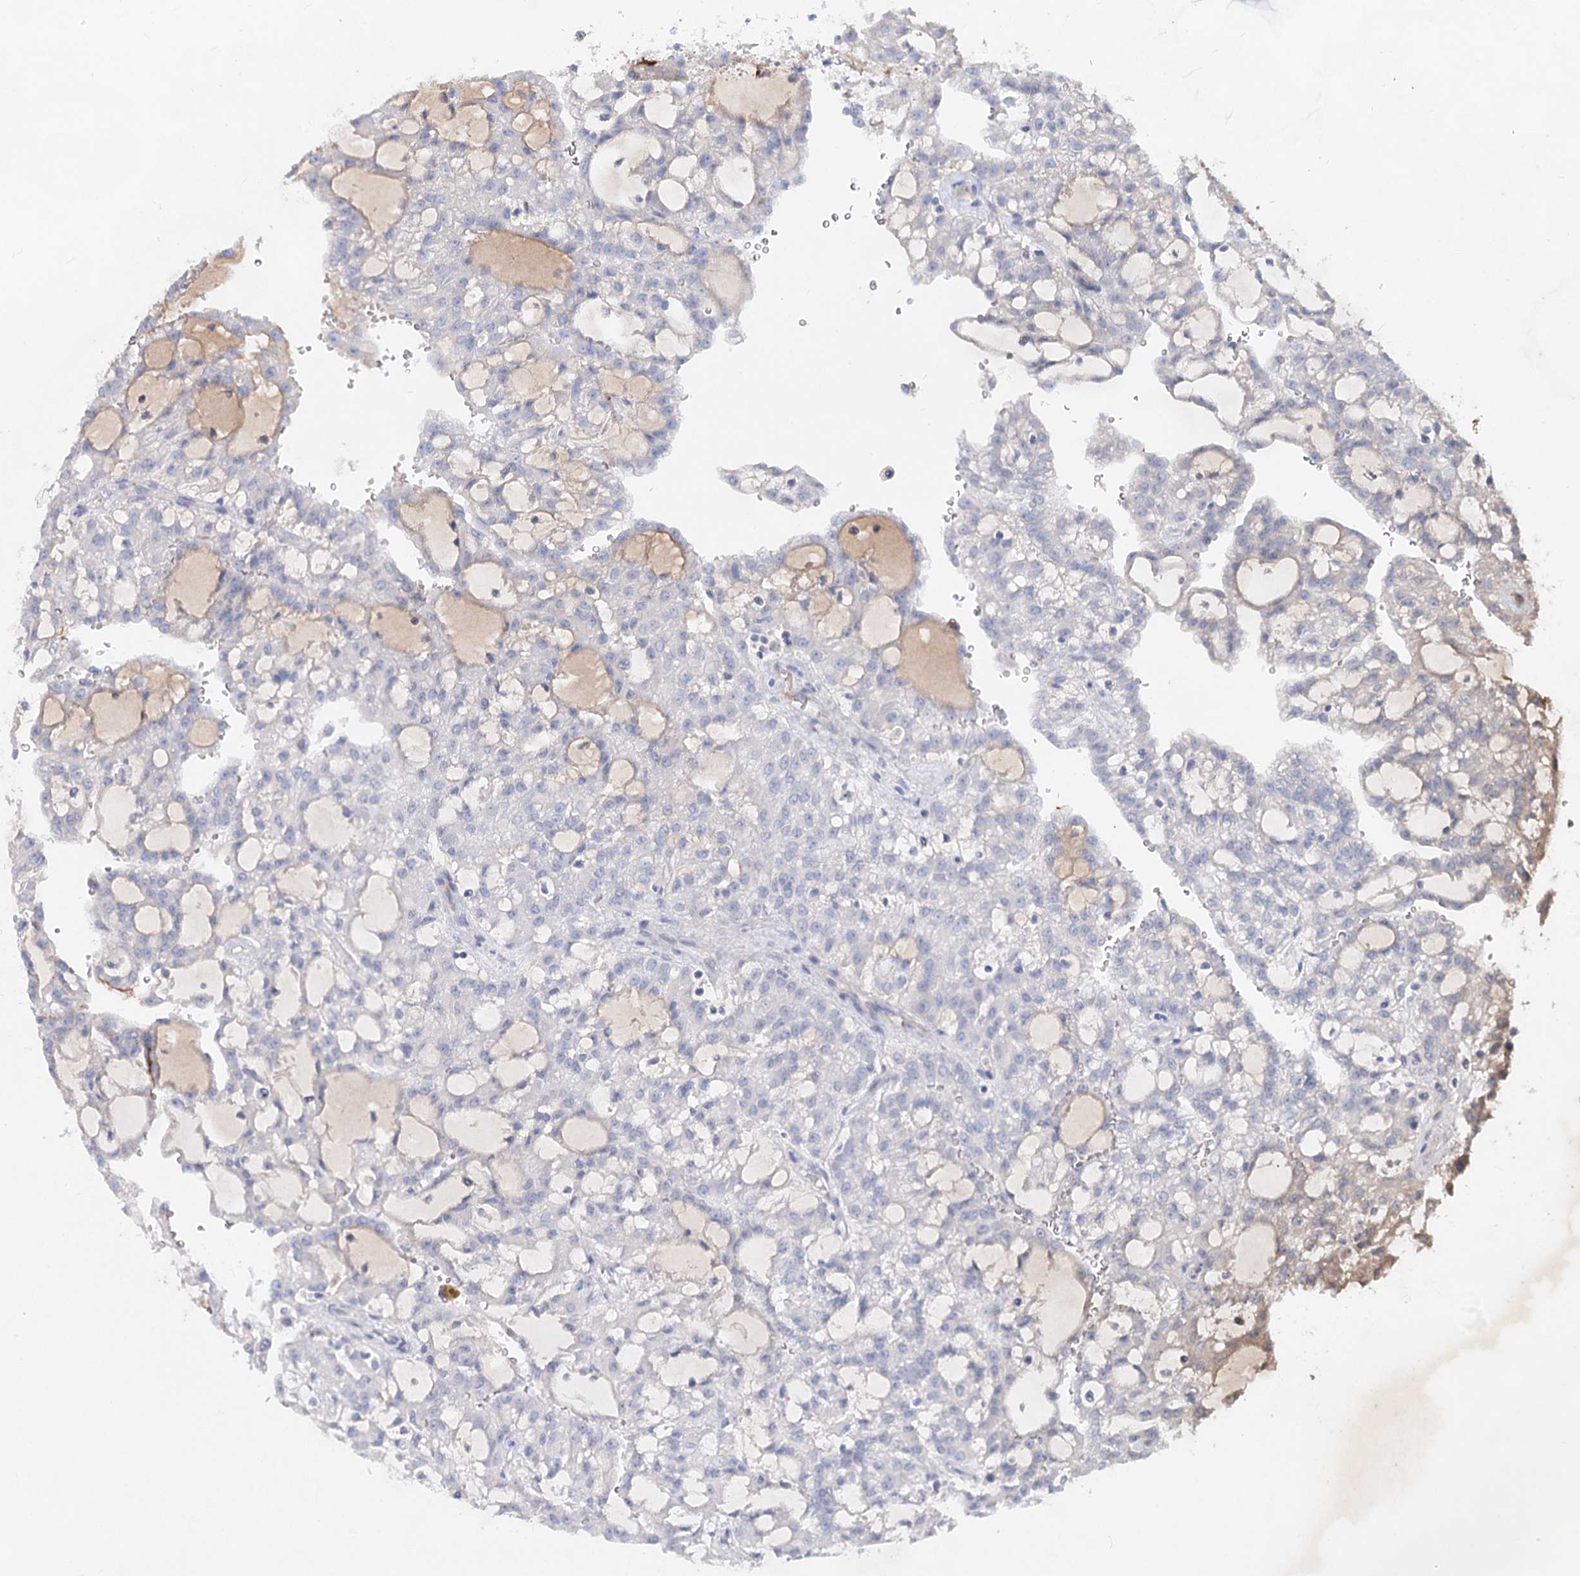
{"staining": {"intensity": "negative", "quantity": "none", "location": "none"}, "tissue": "renal cancer", "cell_type": "Tumor cells", "image_type": "cancer", "snomed": [{"axis": "morphology", "description": "Adenocarcinoma, NOS"}, {"axis": "topography", "description": "Kidney"}], "caption": "Protein analysis of adenocarcinoma (renal) reveals no significant expression in tumor cells.", "gene": "TASOR2", "patient": {"sex": "male", "age": 63}}